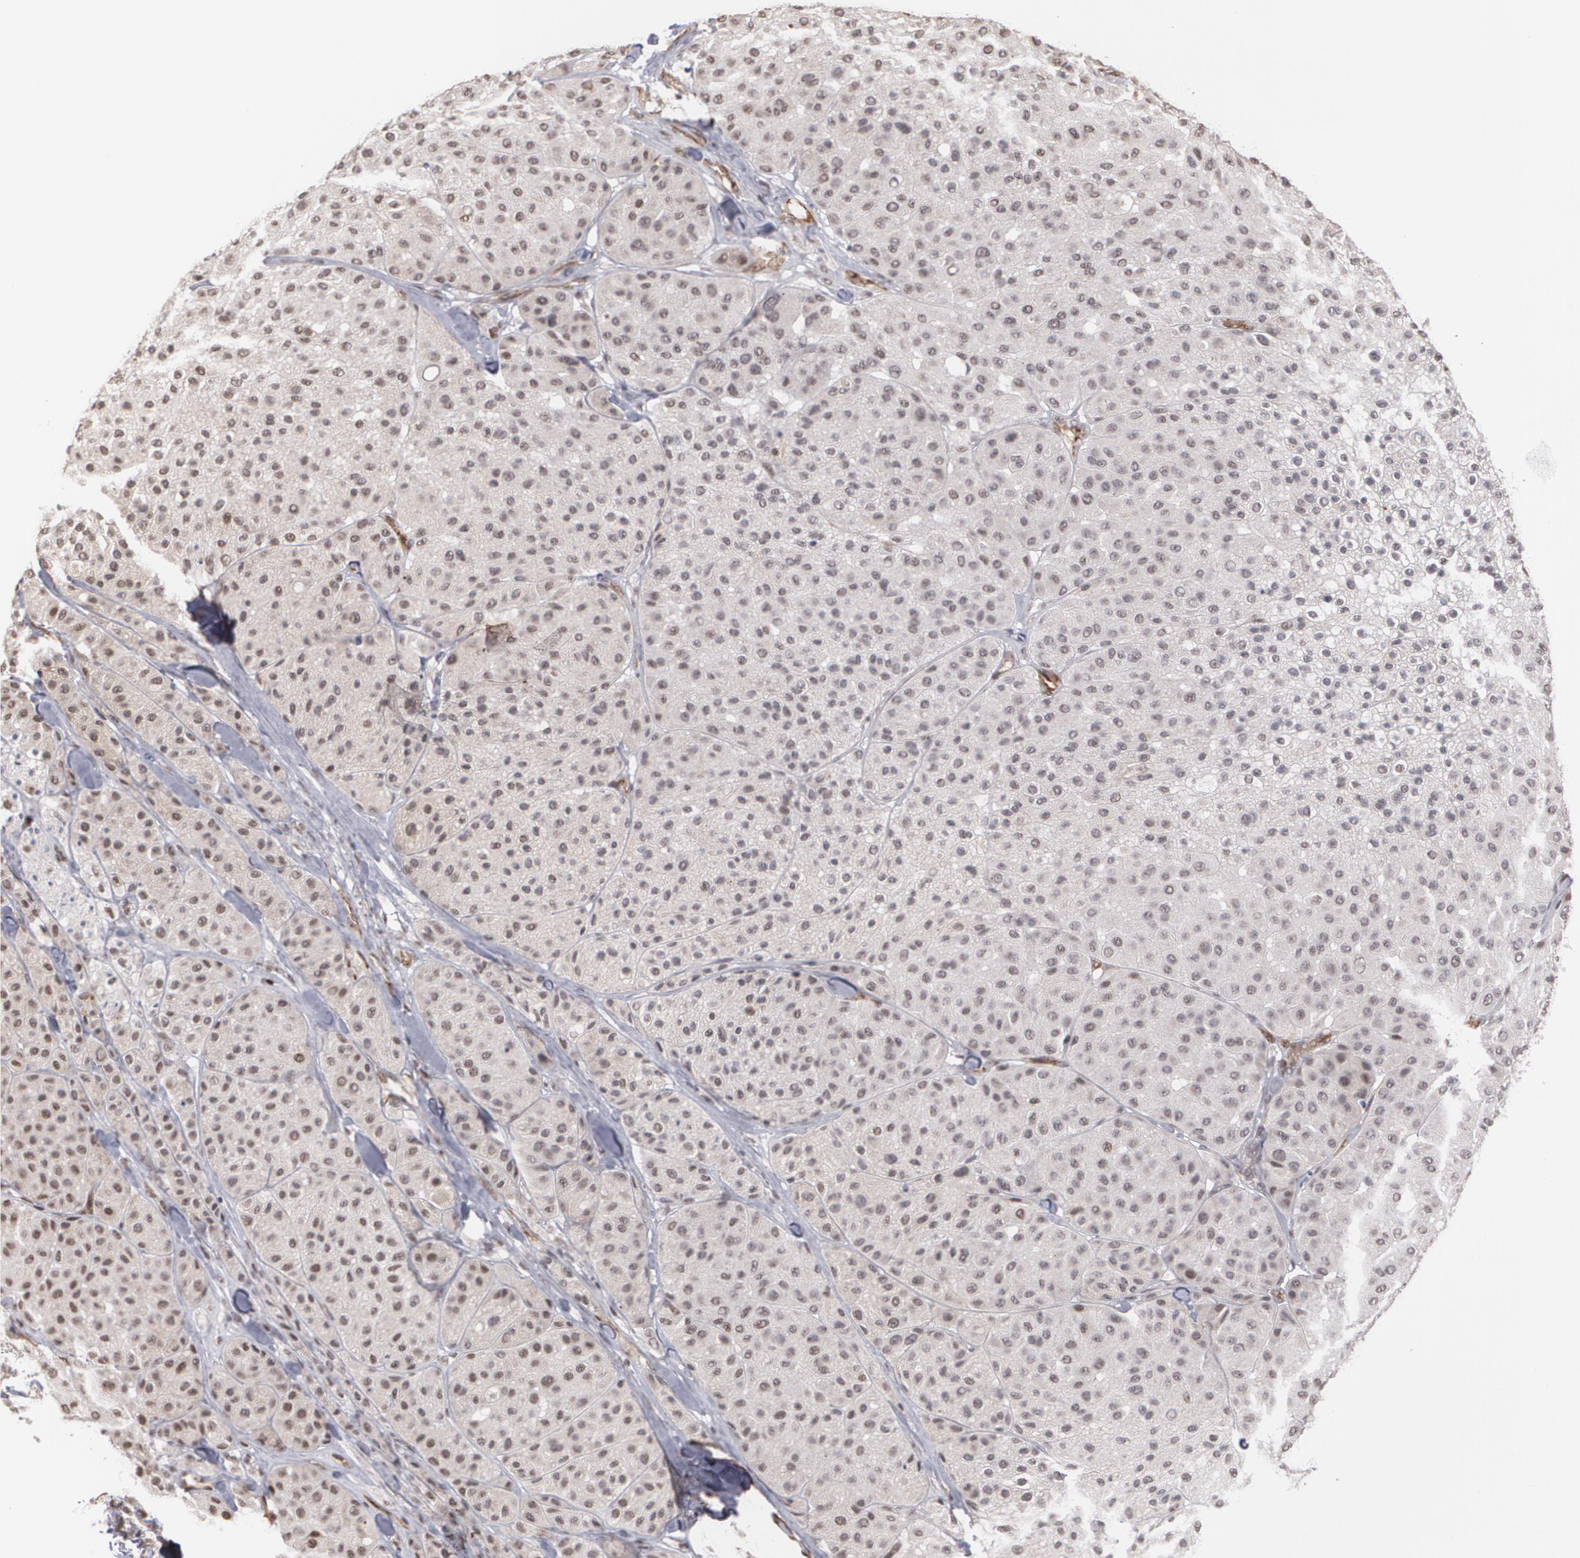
{"staining": {"intensity": "weak", "quantity": ">75%", "location": "cytoplasmic/membranous,nuclear"}, "tissue": "melanoma", "cell_type": "Tumor cells", "image_type": "cancer", "snomed": [{"axis": "morphology", "description": "Normal tissue, NOS"}, {"axis": "morphology", "description": "Malignant melanoma, Metastatic site"}, {"axis": "topography", "description": "Skin"}], "caption": "High-power microscopy captured an immunohistochemistry (IHC) histopathology image of malignant melanoma (metastatic site), revealing weak cytoplasmic/membranous and nuclear positivity in about >75% of tumor cells. (DAB IHC with brightfield microscopy, high magnification).", "gene": "ZNF75A", "patient": {"sex": "male", "age": 41}}